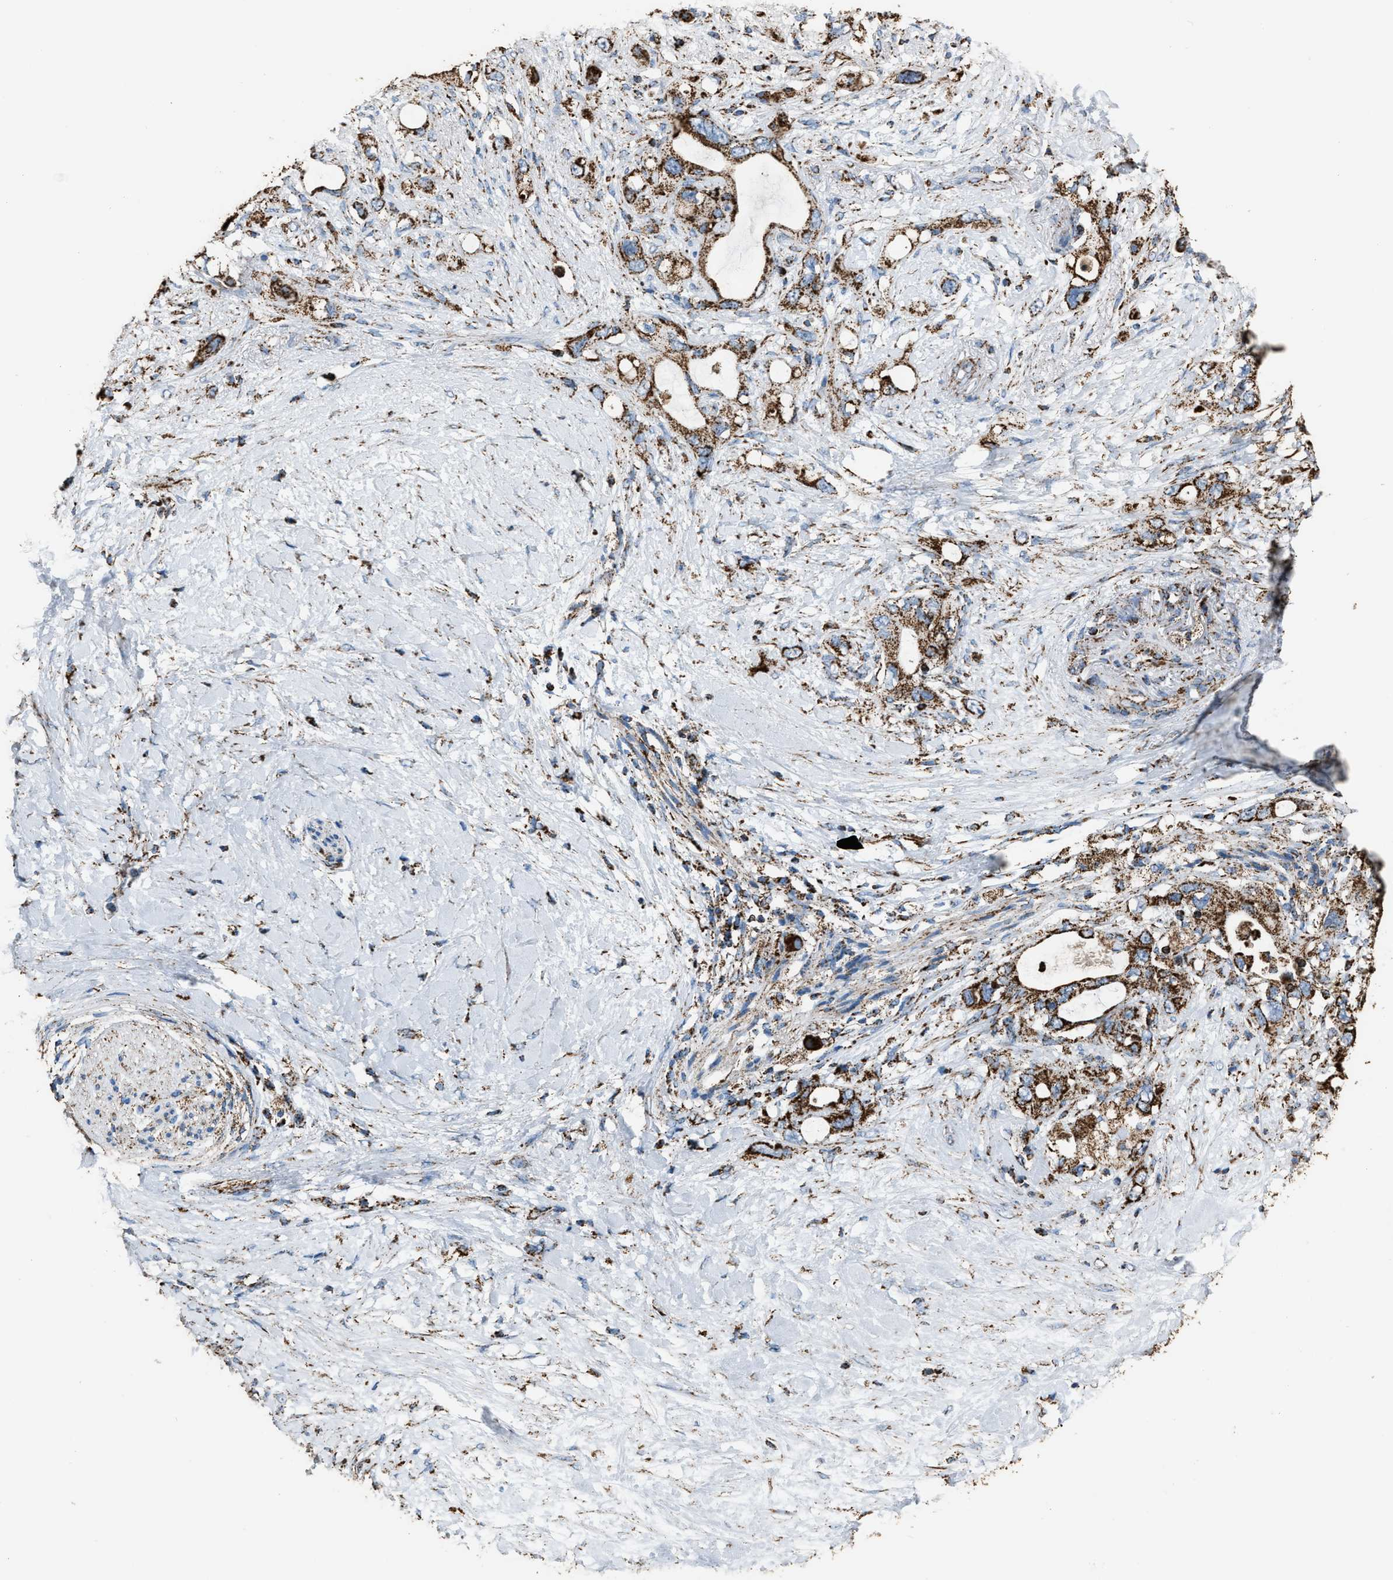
{"staining": {"intensity": "strong", "quantity": ">75%", "location": "cytoplasmic/membranous"}, "tissue": "pancreatic cancer", "cell_type": "Tumor cells", "image_type": "cancer", "snomed": [{"axis": "morphology", "description": "Adenocarcinoma, NOS"}, {"axis": "topography", "description": "Pancreas"}], "caption": "This is a photomicrograph of immunohistochemistry staining of pancreatic adenocarcinoma, which shows strong staining in the cytoplasmic/membranous of tumor cells.", "gene": "MDH2", "patient": {"sex": "female", "age": 56}}